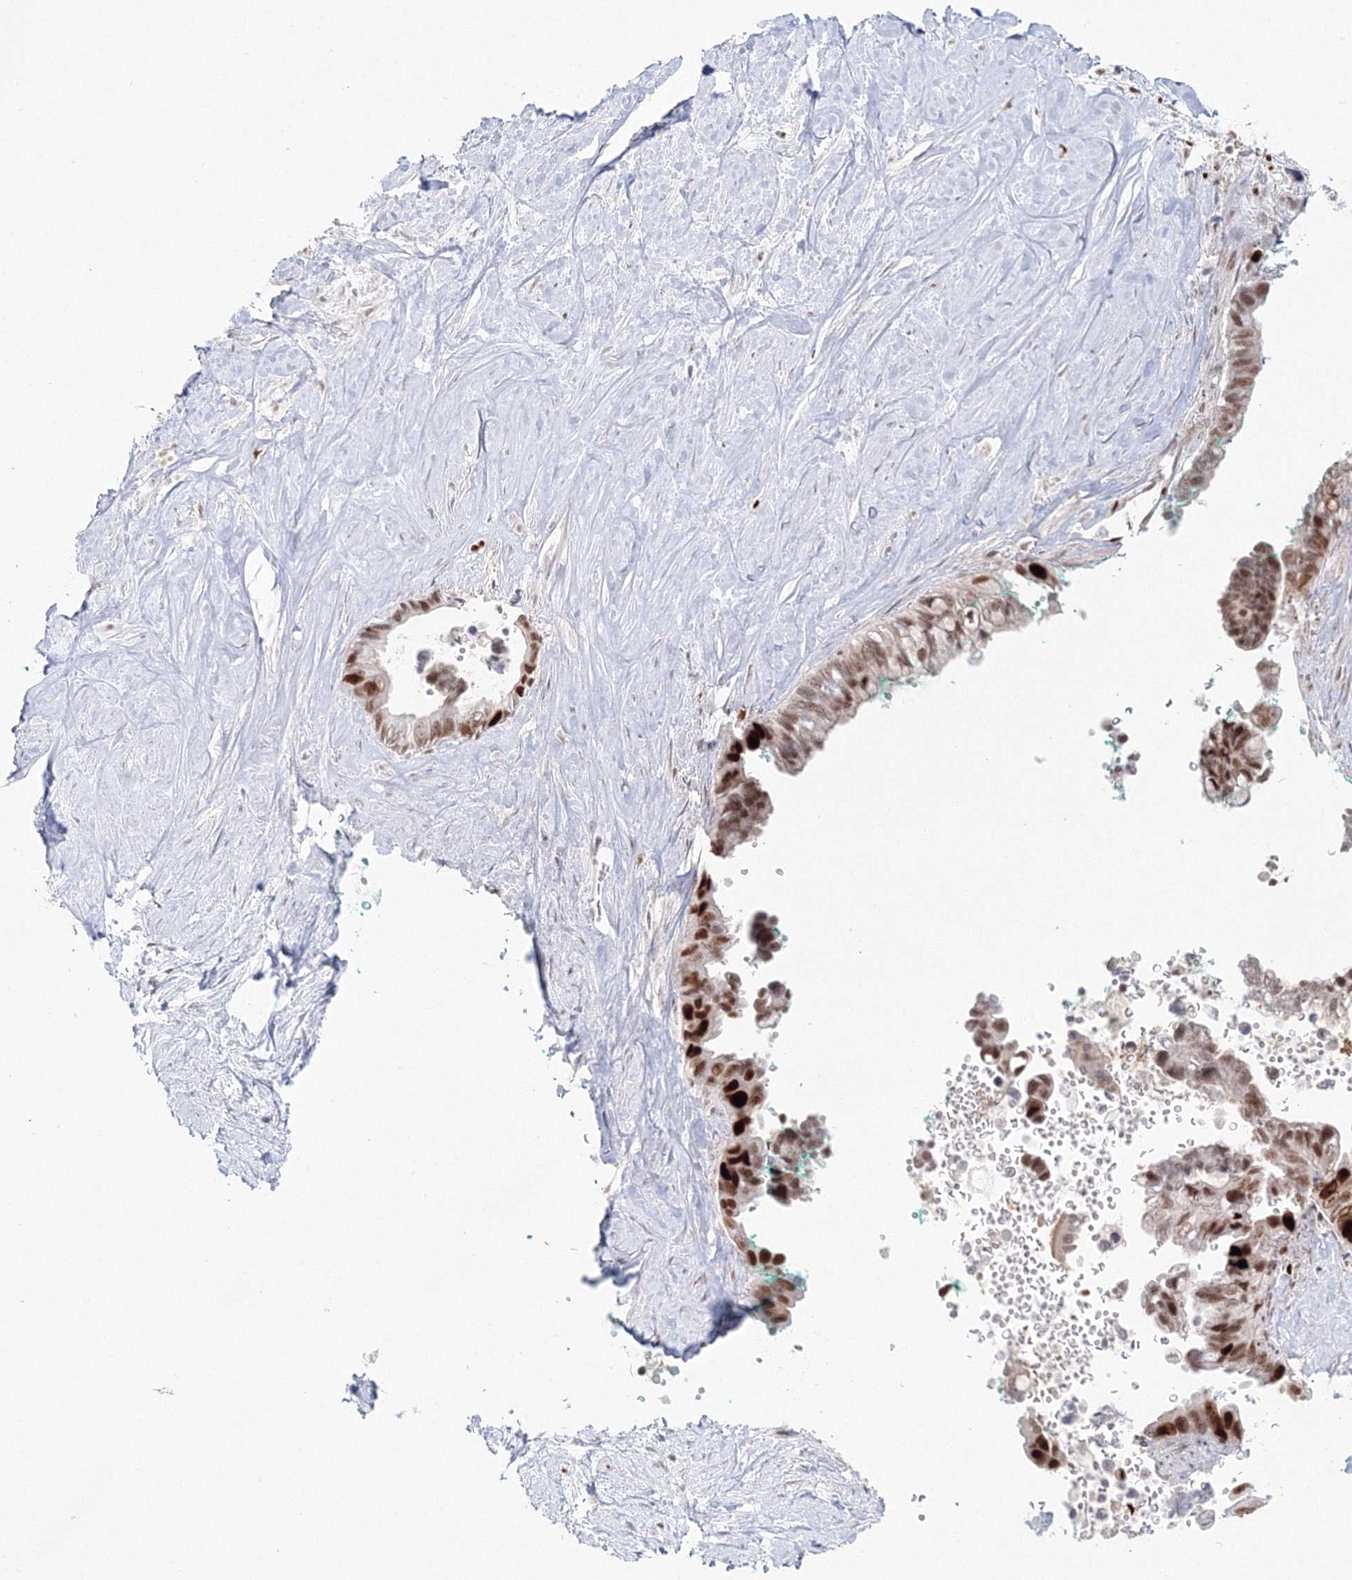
{"staining": {"intensity": "strong", "quantity": ">75%", "location": "nuclear"}, "tissue": "pancreatic cancer", "cell_type": "Tumor cells", "image_type": "cancer", "snomed": [{"axis": "morphology", "description": "Adenocarcinoma, NOS"}, {"axis": "topography", "description": "Pancreas"}], "caption": "A micrograph showing strong nuclear positivity in about >75% of tumor cells in pancreatic adenocarcinoma, as visualized by brown immunohistochemical staining.", "gene": "LIG1", "patient": {"sex": "female", "age": 72}}